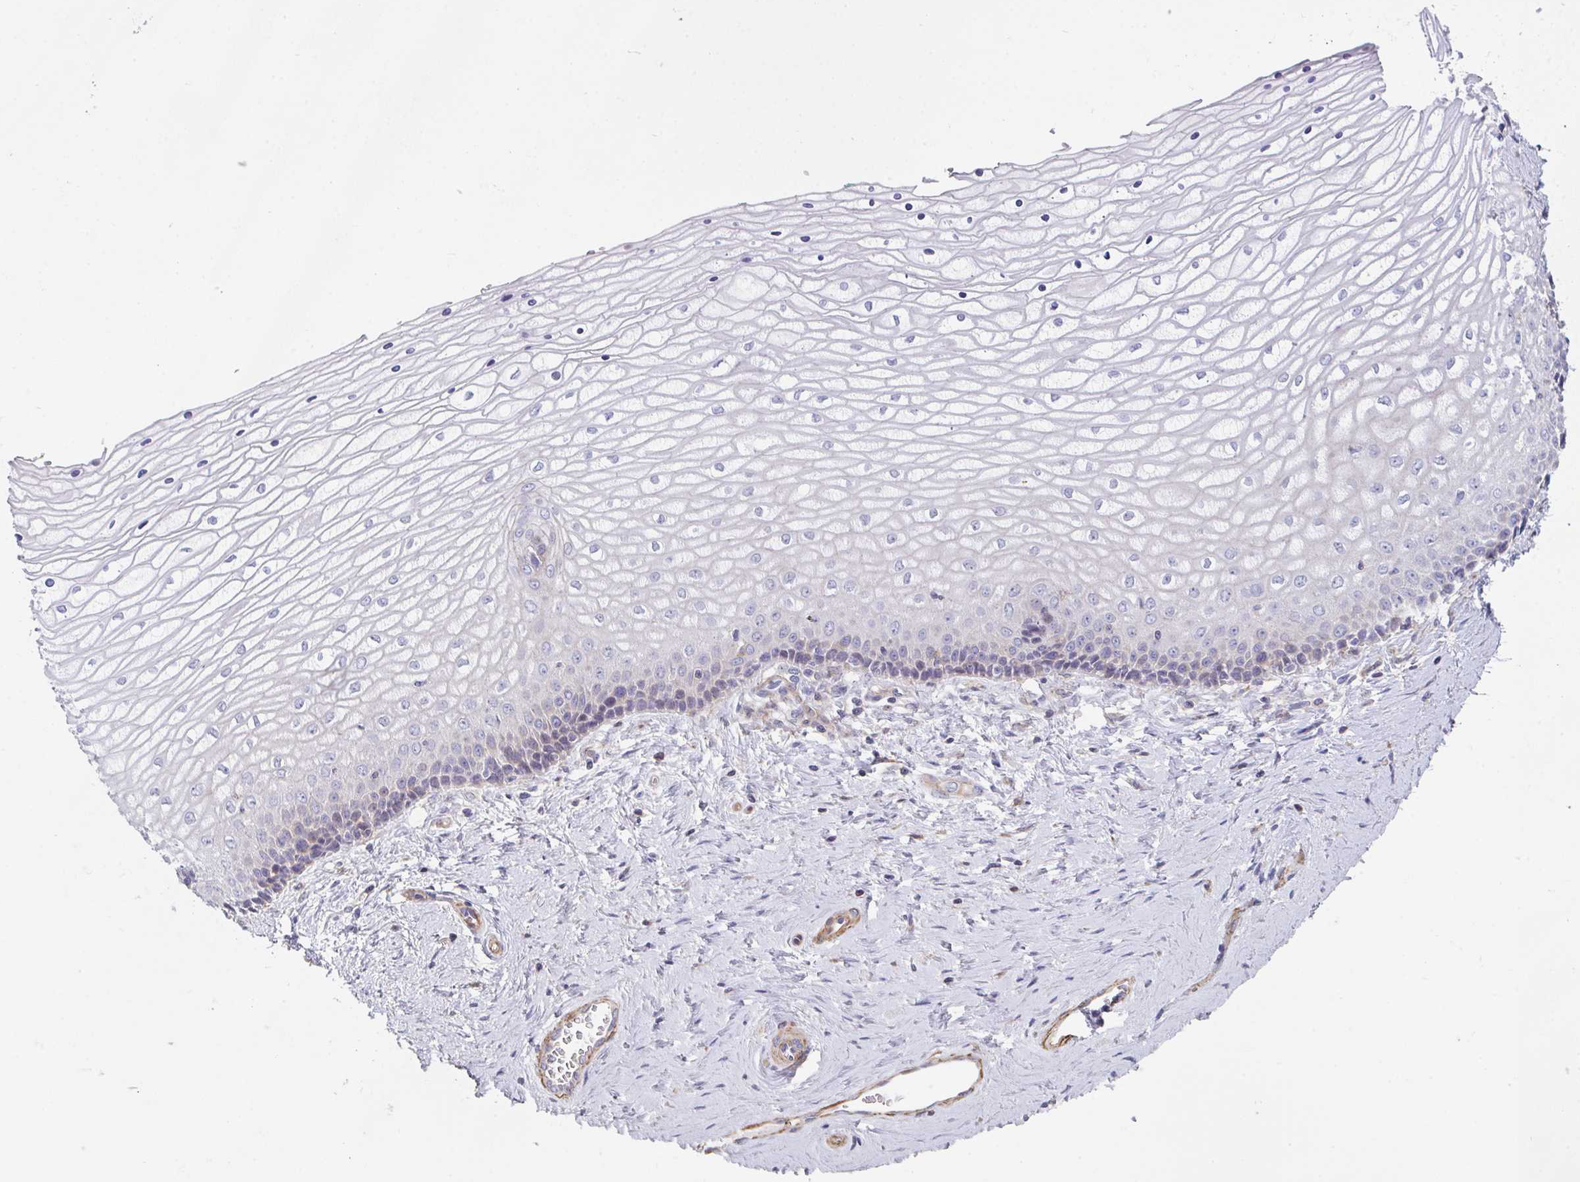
{"staining": {"intensity": "negative", "quantity": "none", "location": "none"}, "tissue": "vagina", "cell_type": "Squamous epithelial cells", "image_type": "normal", "snomed": [{"axis": "morphology", "description": "Normal tissue, NOS"}, {"axis": "topography", "description": "Vagina"}], "caption": "High magnification brightfield microscopy of normal vagina stained with DAB (brown) and counterstained with hematoxylin (blue): squamous epithelial cells show no significant staining. Brightfield microscopy of immunohistochemistry (IHC) stained with DAB (brown) and hematoxylin (blue), captured at high magnification.", "gene": "FZD2", "patient": {"sex": "female", "age": 45}}